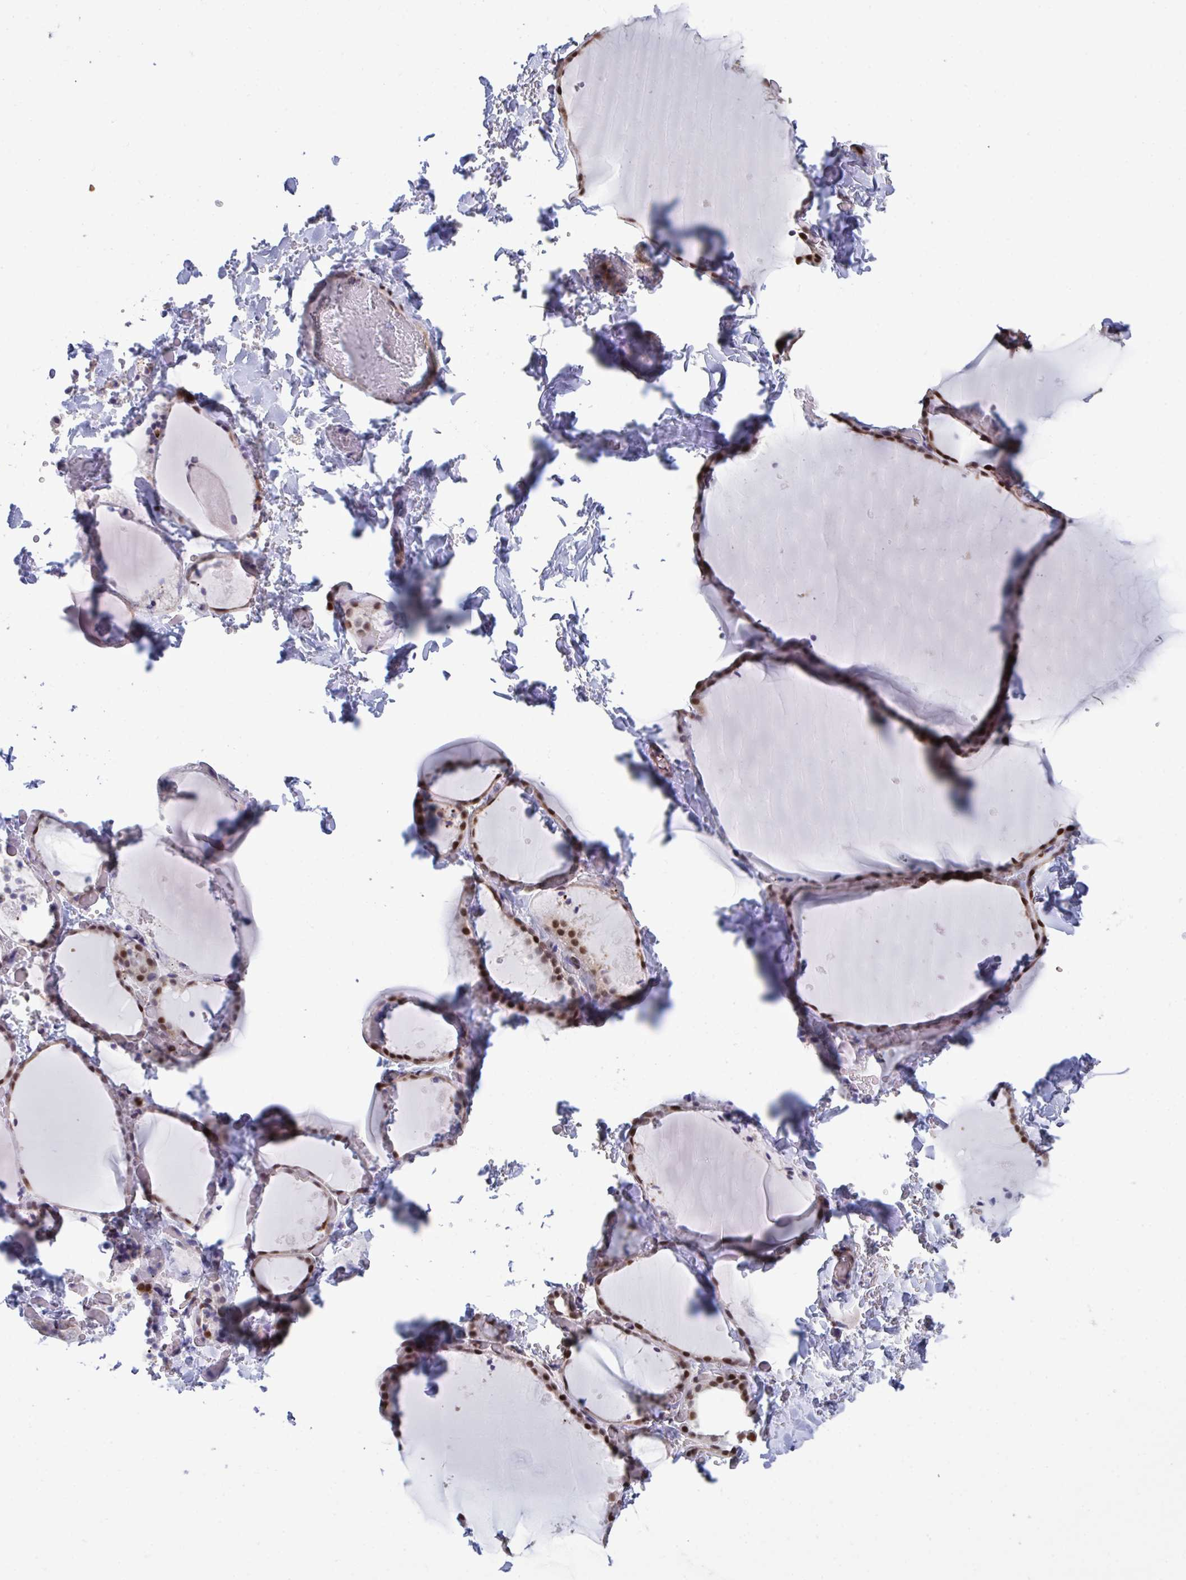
{"staining": {"intensity": "strong", "quantity": "25%-75%", "location": "nuclear"}, "tissue": "thyroid gland", "cell_type": "Glandular cells", "image_type": "normal", "snomed": [{"axis": "morphology", "description": "Normal tissue, NOS"}, {"axis": "topography", "description": "Thyroid gland"}], "caption": "Protein positivity by immunohistochemistry (IHC) demonstrates strong nuclear positivity in approximately 25%-75% of glandular cells in normal thyroid gland. (Brightfield microscopy of DAB IHC at high magnification).", "gene": "PELI1", "patient": {"sex": "female", "age": 36}}